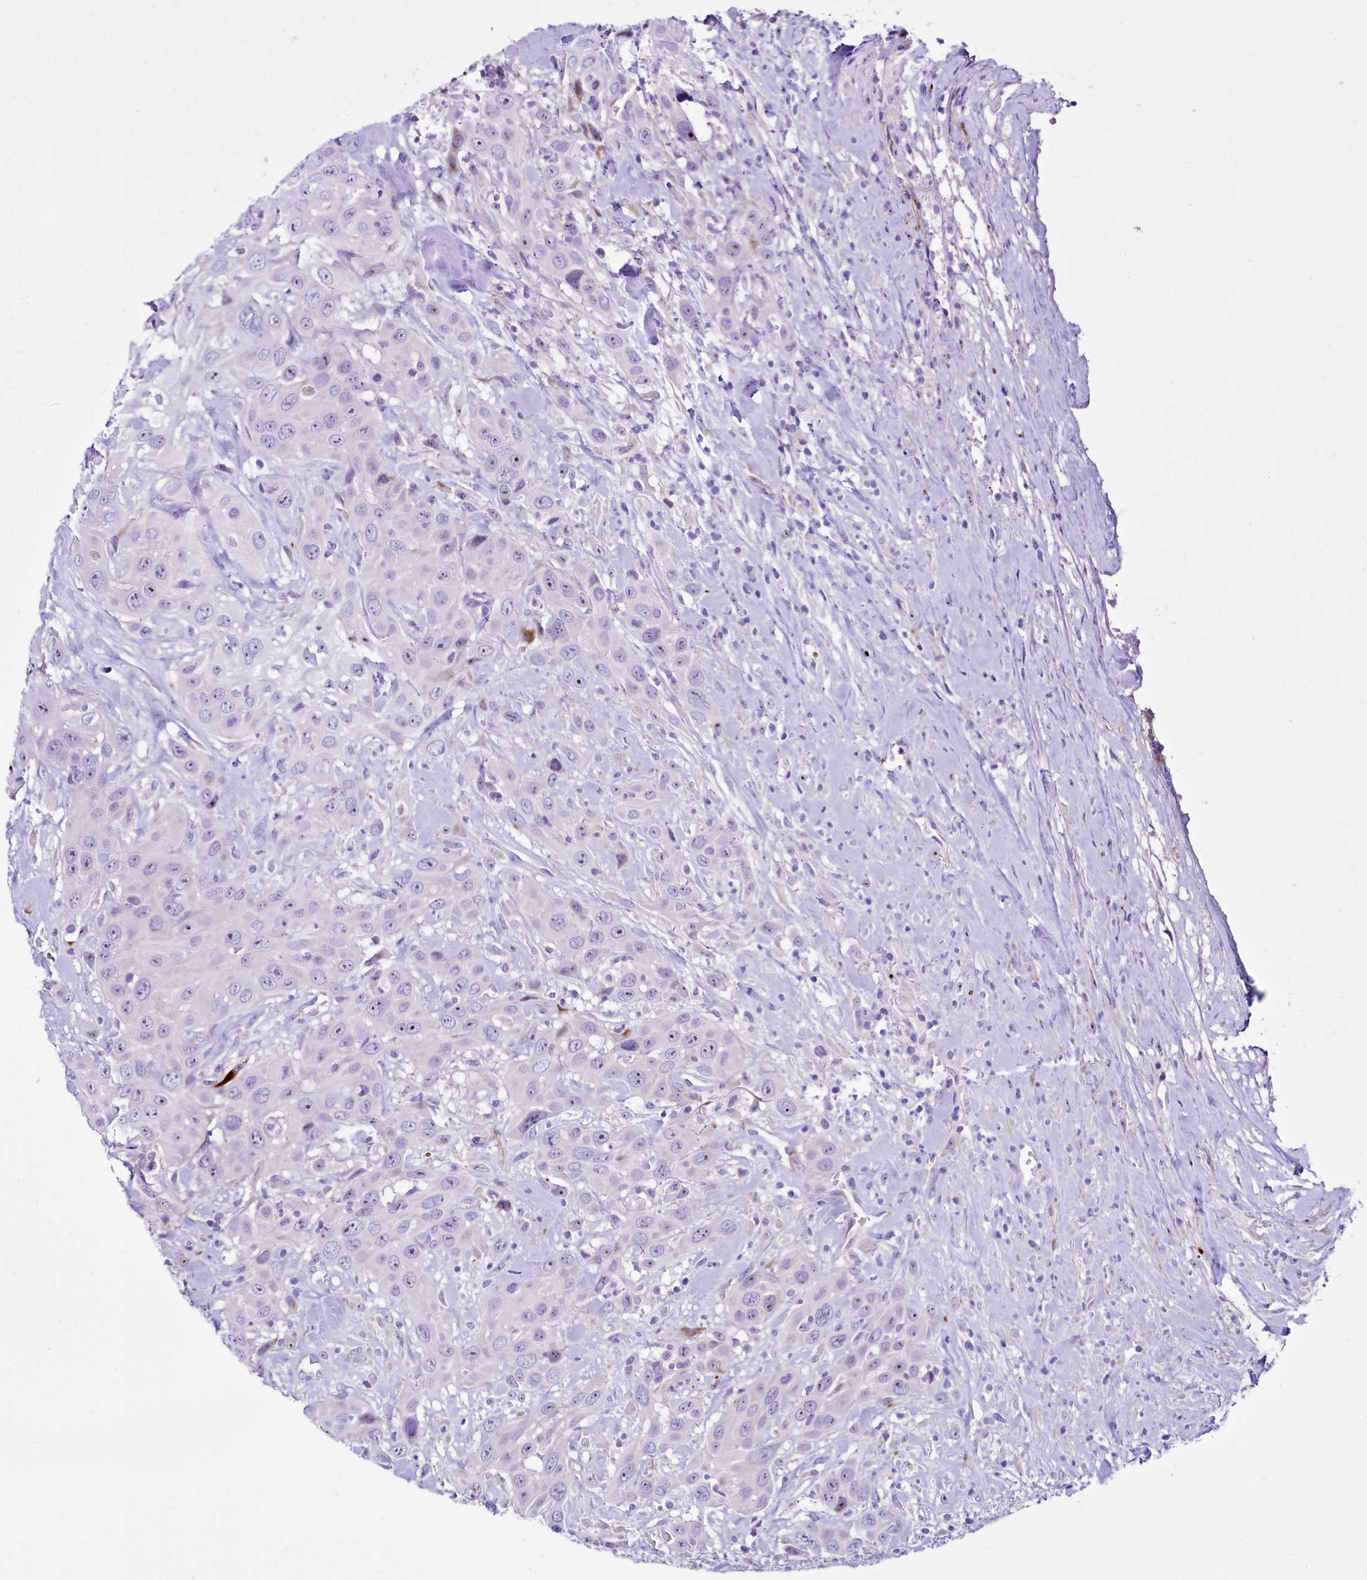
{"staining": {"intensity": "weak", "quantity": "<25%", "location": "nuclear"}, "tissue": "head and neck cancer", "cell_type": "Tumor cells", "image_type": "cancer", "snomed": [{"axis": "morphology", "description": "Squamous cell carcinoma, NOS"}, {"axis": "topography", "description": "Head-Neck"}], "caption": "Immunohistochemistry (IHC) micrograph of neoplastic tissue: head and neck cancer (squamous cell carcinoma) stained with DAB (3,3'-diaminobenzidine) displays no significant protein staining in tumor cells. The staining was performed using DAB to visualize the protein expression in brown, while the nuclei were stained in blue with hematoxylin (Magnification: 20x).", "gene": "SH3TC2", "patient": {"sex": "male", "age": 81}}